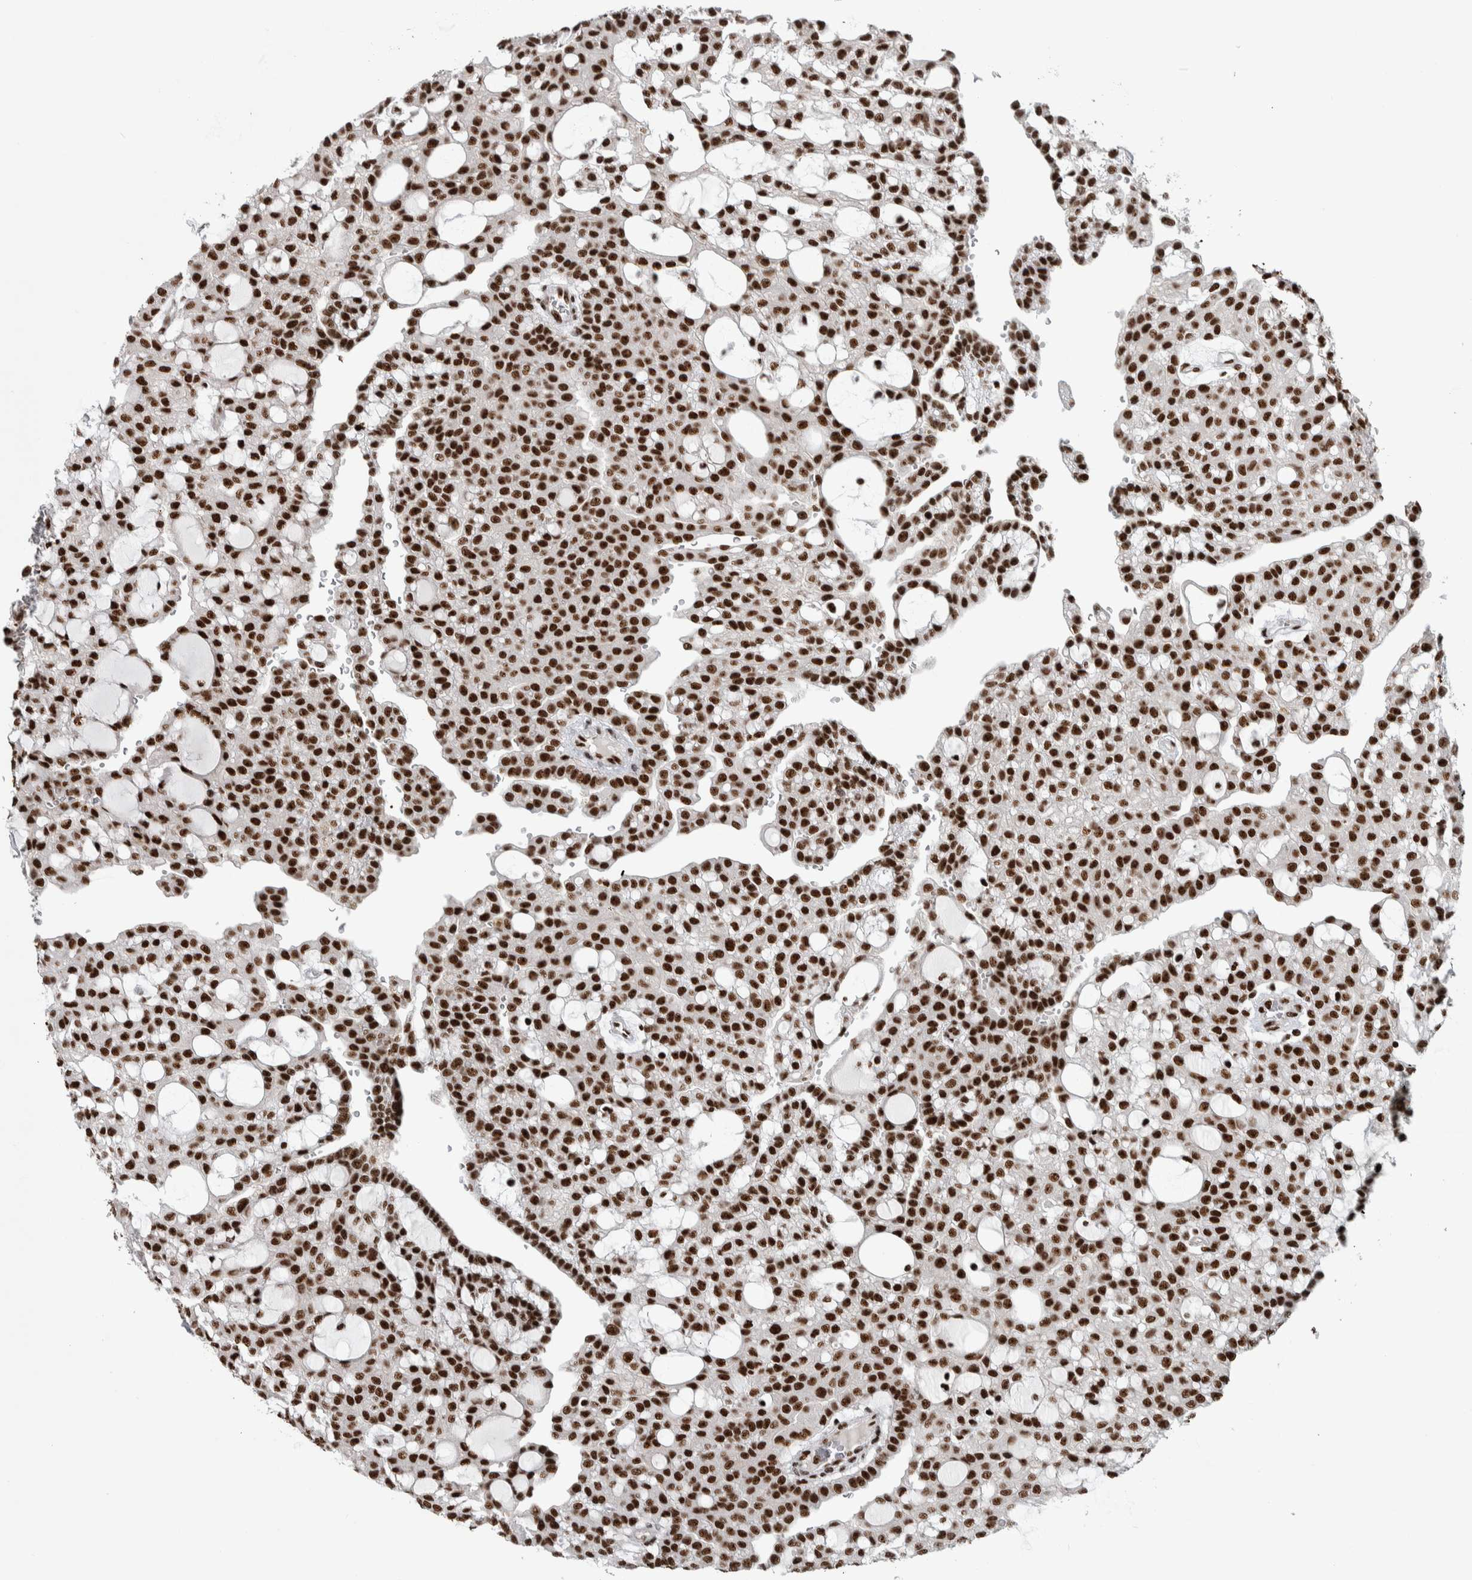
{"staining": {"intensity": "strong", "quantity": ">75%", "location": "nuclear"}, "tissue": "renal cancer", "cell_type": "Tumor cells", "image_type": "cancer", "snomed": [{"axis": "morphology", "description": "Adenocarcinoma, NOS"}, {"axis": "topography", "description": "Kidney"}], "caption": "DAB immunohistochemical staining of renal cancer exhibits strong nuclear protein staining in about >75% of tumor cells.", "gene": "NCL", "patient": {"sex": "male", "age": 63}}